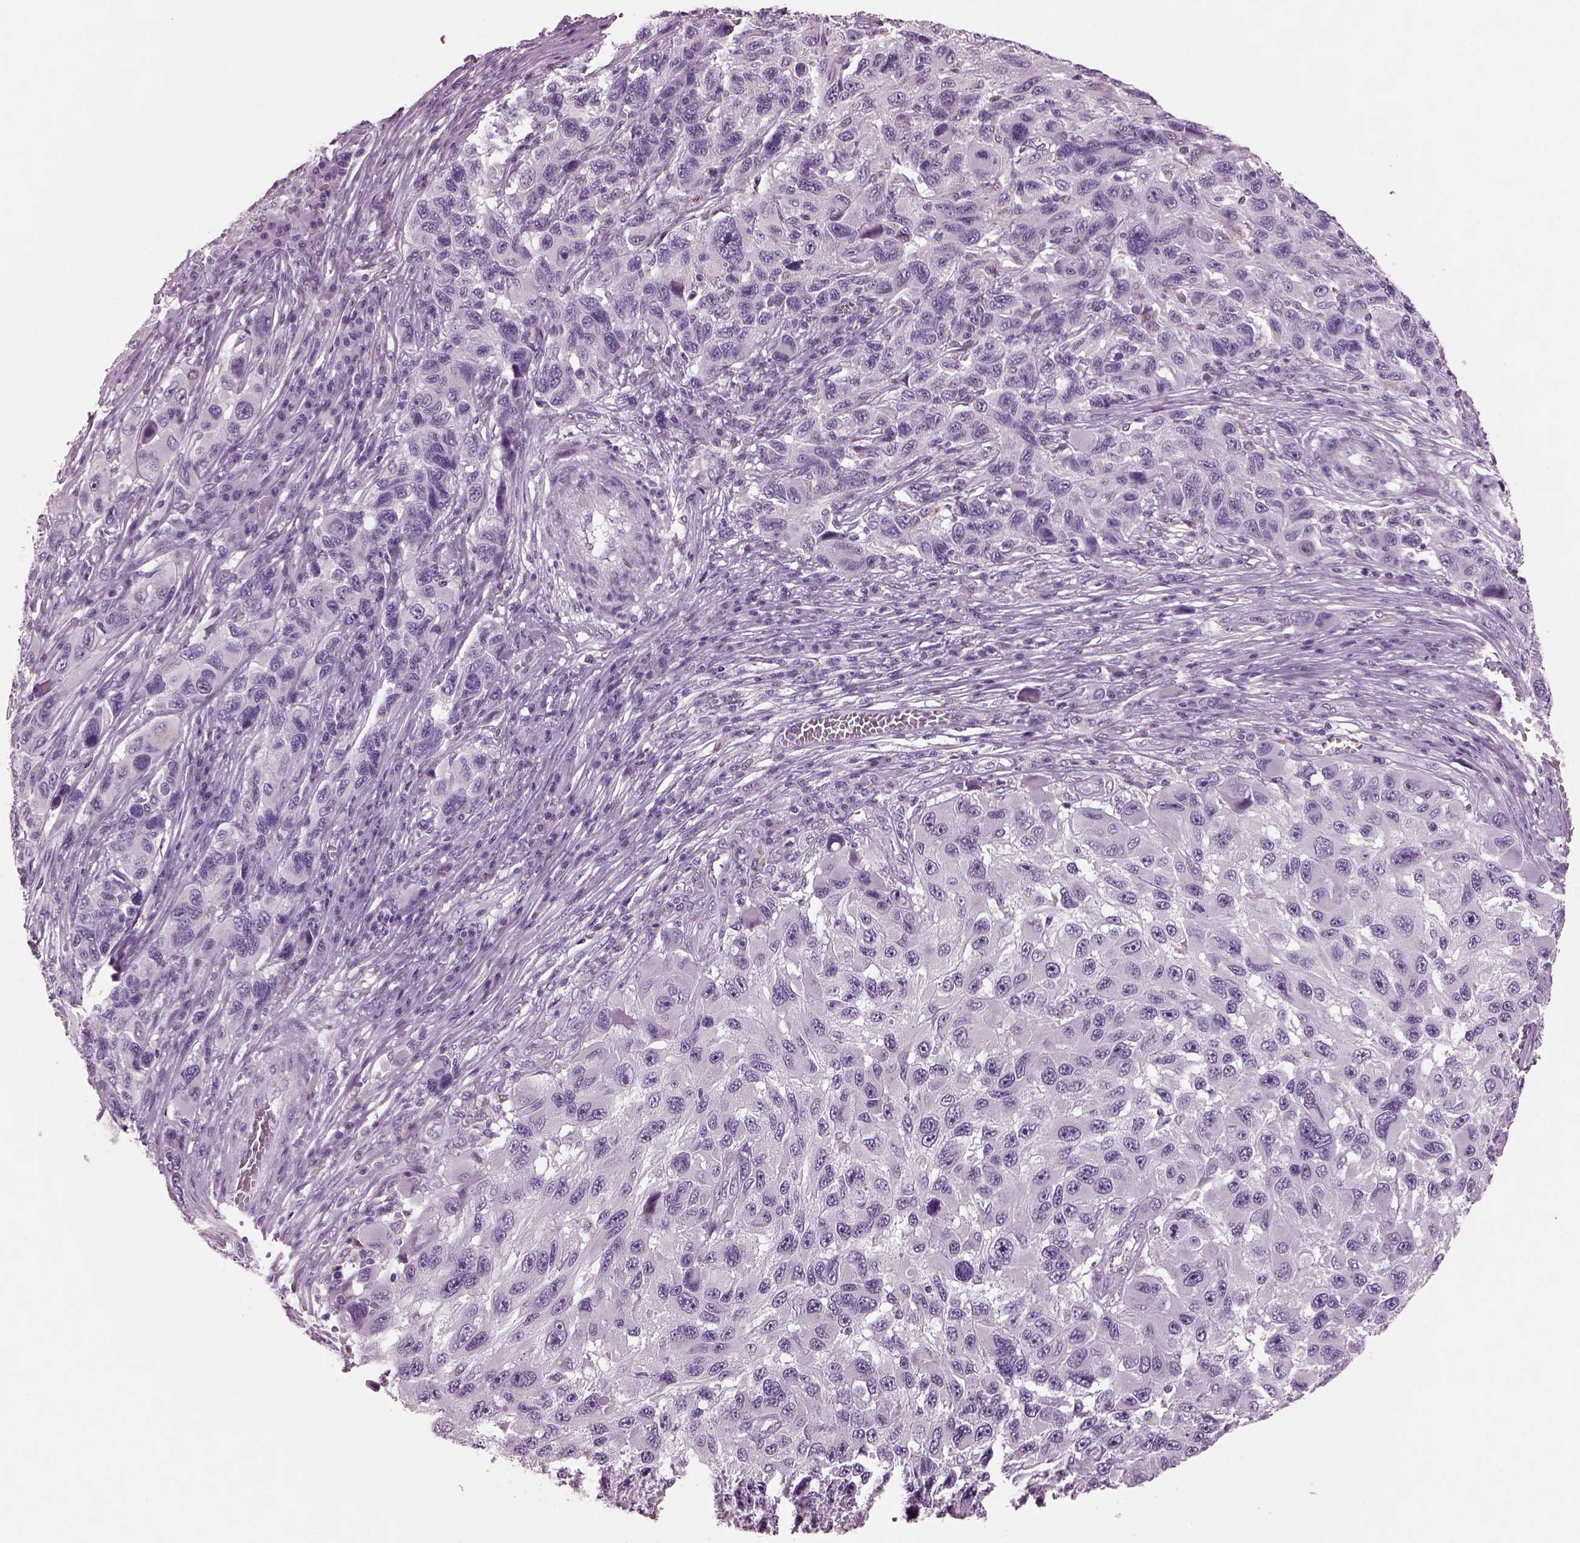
{"staining": {"intensity": "negative", "quantity": "none", "location": "none"}, "tissue": "melanoma", "cell_type": "Tumor cells", "image_type": "cancer", "snomed": [{"axis": "morphology", "description": "Malignant melanoma, NOS"}, {"axis": "topography", "description": "Skin"}], "caption": "Immunohistochemistry micrograph of human malignant melanoma stained for a protein (brown), which demonstrates no expression in tumor cells.", "gene": "PRR9", "patient": {"sex": "male", "age": 53}}